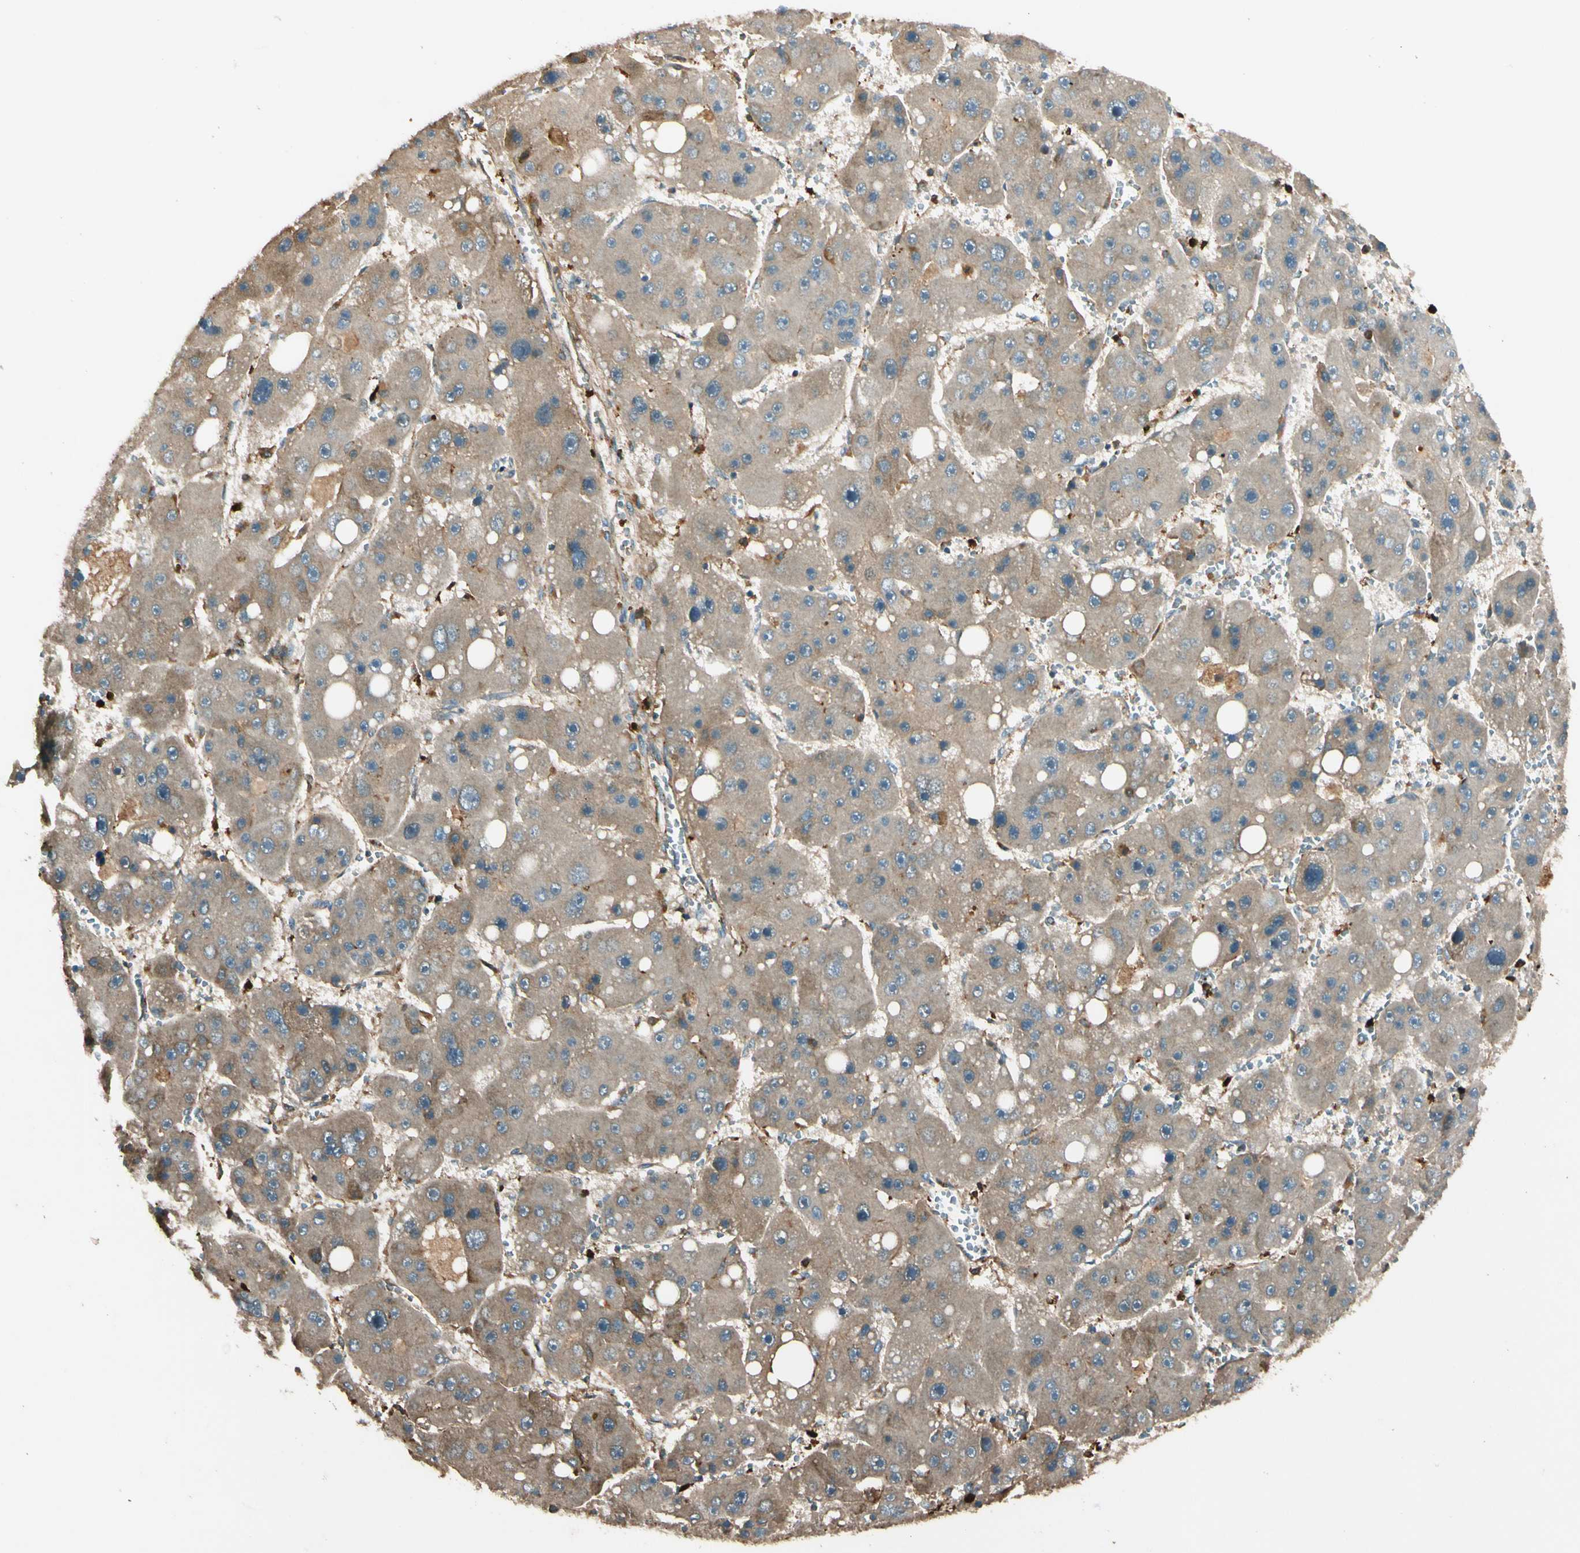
{"staining": {"intensity": "weak", "quantity": ">75%", "location": "cytoplasmic/membranous"}, "tissue": "liver cancer", "cell_type": "Tumor cells", "image_type": "cancer", "snomed": [{"axis": "morphology", "description": "Carcinoma, Hepatocellular, NOS"}, {"axis": "topography", "description": "Liver"}], "caption": "IHC histopathology image of neoplastic tissue: human liver hepatocellular carcinoma stained using immunohistochemistry (IHC) shows low levels of weak protein expression localized specifically in the cytoplasmic/membranous of tumor cells, appearing as a cytoplasmic/membranous brown color.", "gene": "STX11", "patient": {"sex": "female", "age": 61}}